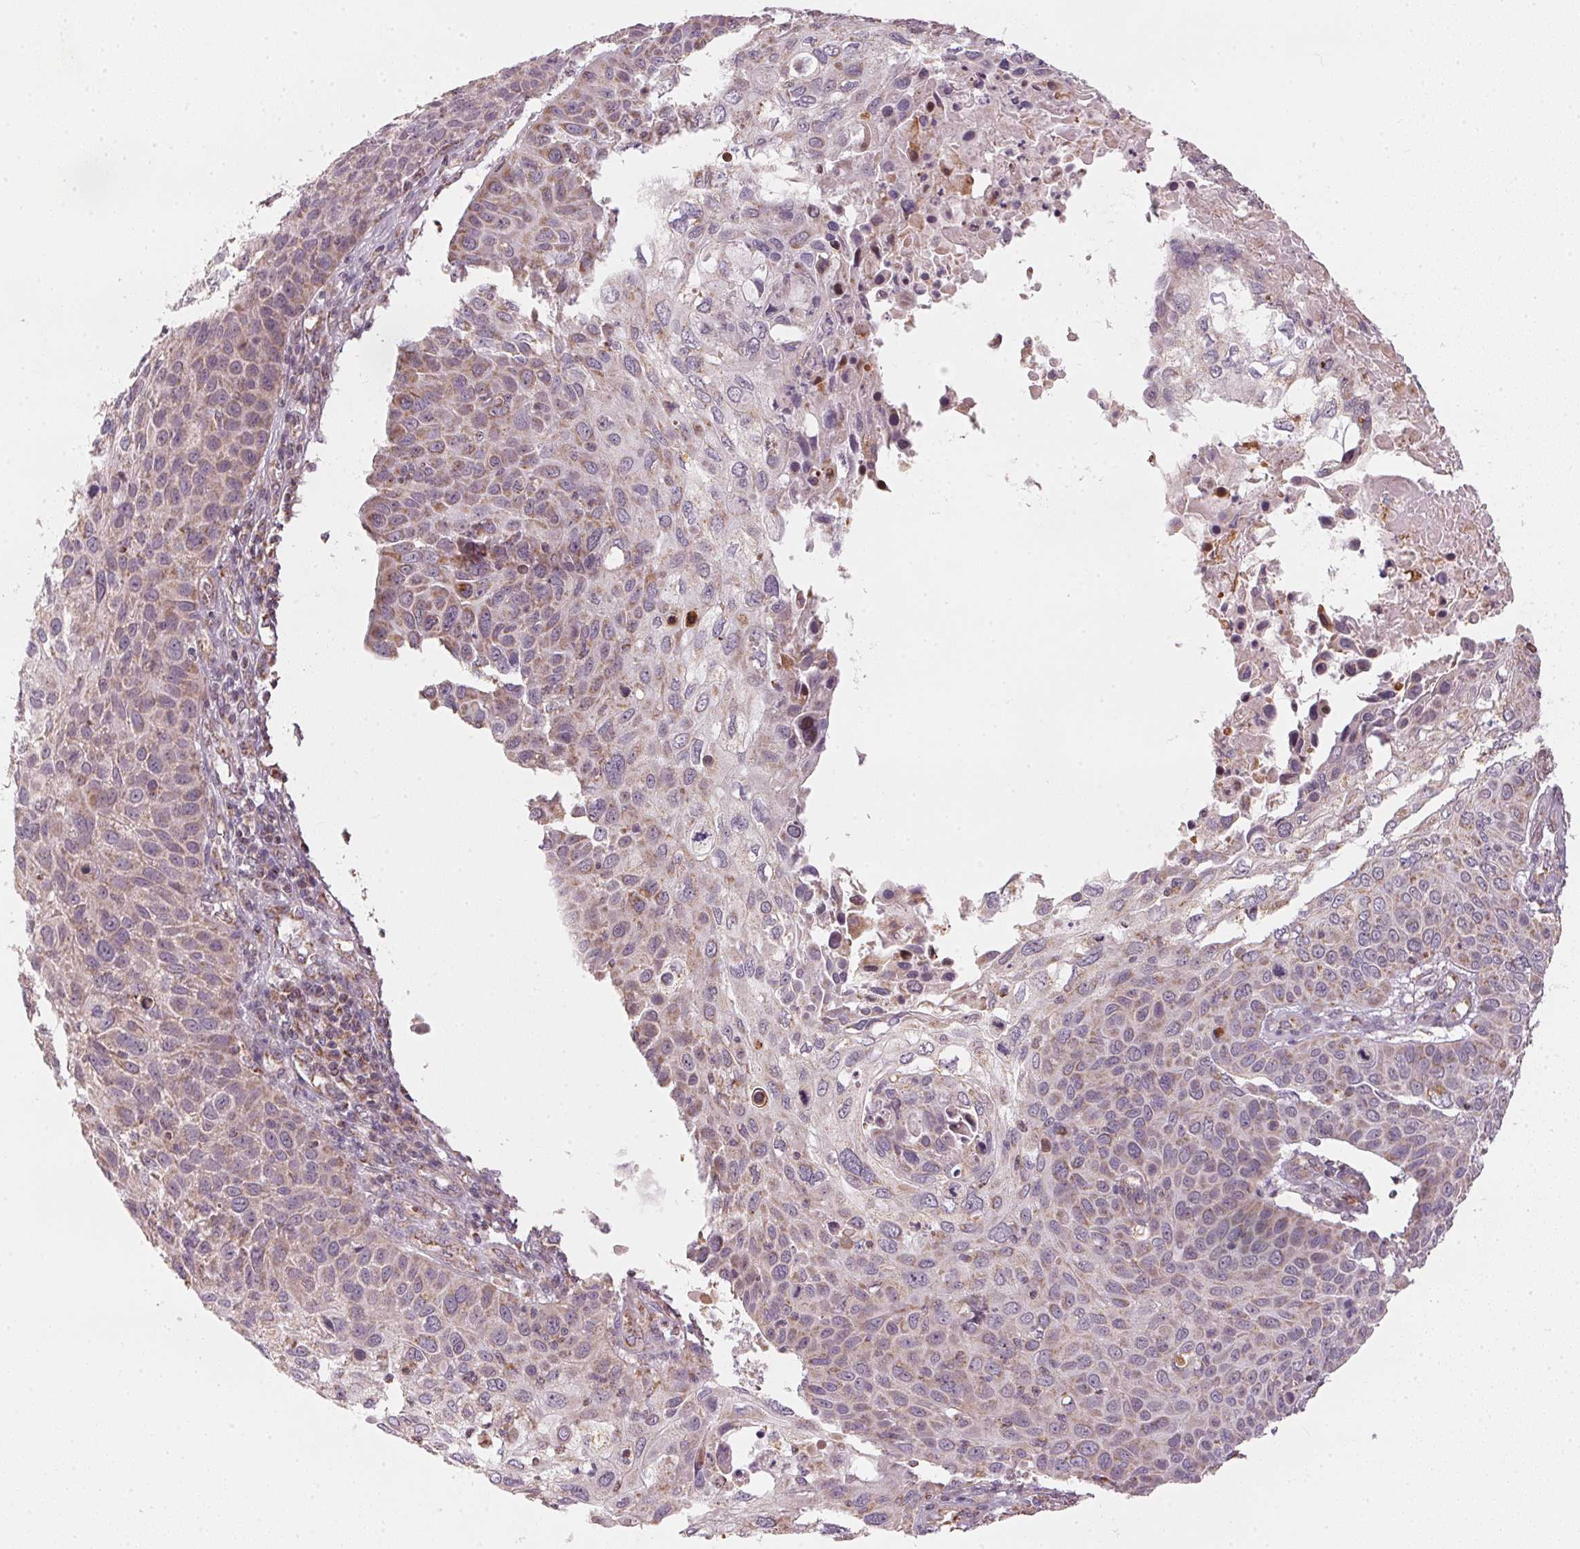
{"staining": {"intensity": "weak", "quantity": "25%-75%", "location": "cytoplasmic/membranous"}, "tissue": "skin cancer", "cell_type": "Tumor cells", "image_type": "cancer", "snomed": [{"axis": "morphology", "description": "Squamous cell carcinoma, NOS"}, {"axis": "topography", "description": "Skin"}], "caption": "This photomicrograph demonstrates immunohistochemistry staining of human squamous cell carcinoma (skin), with low weak cytoplasmic/membranous expression in approximately 25%-75% of tumor cells.", "gene": "MATCAP1", "patient": {"sex": "male", "age": 87}}